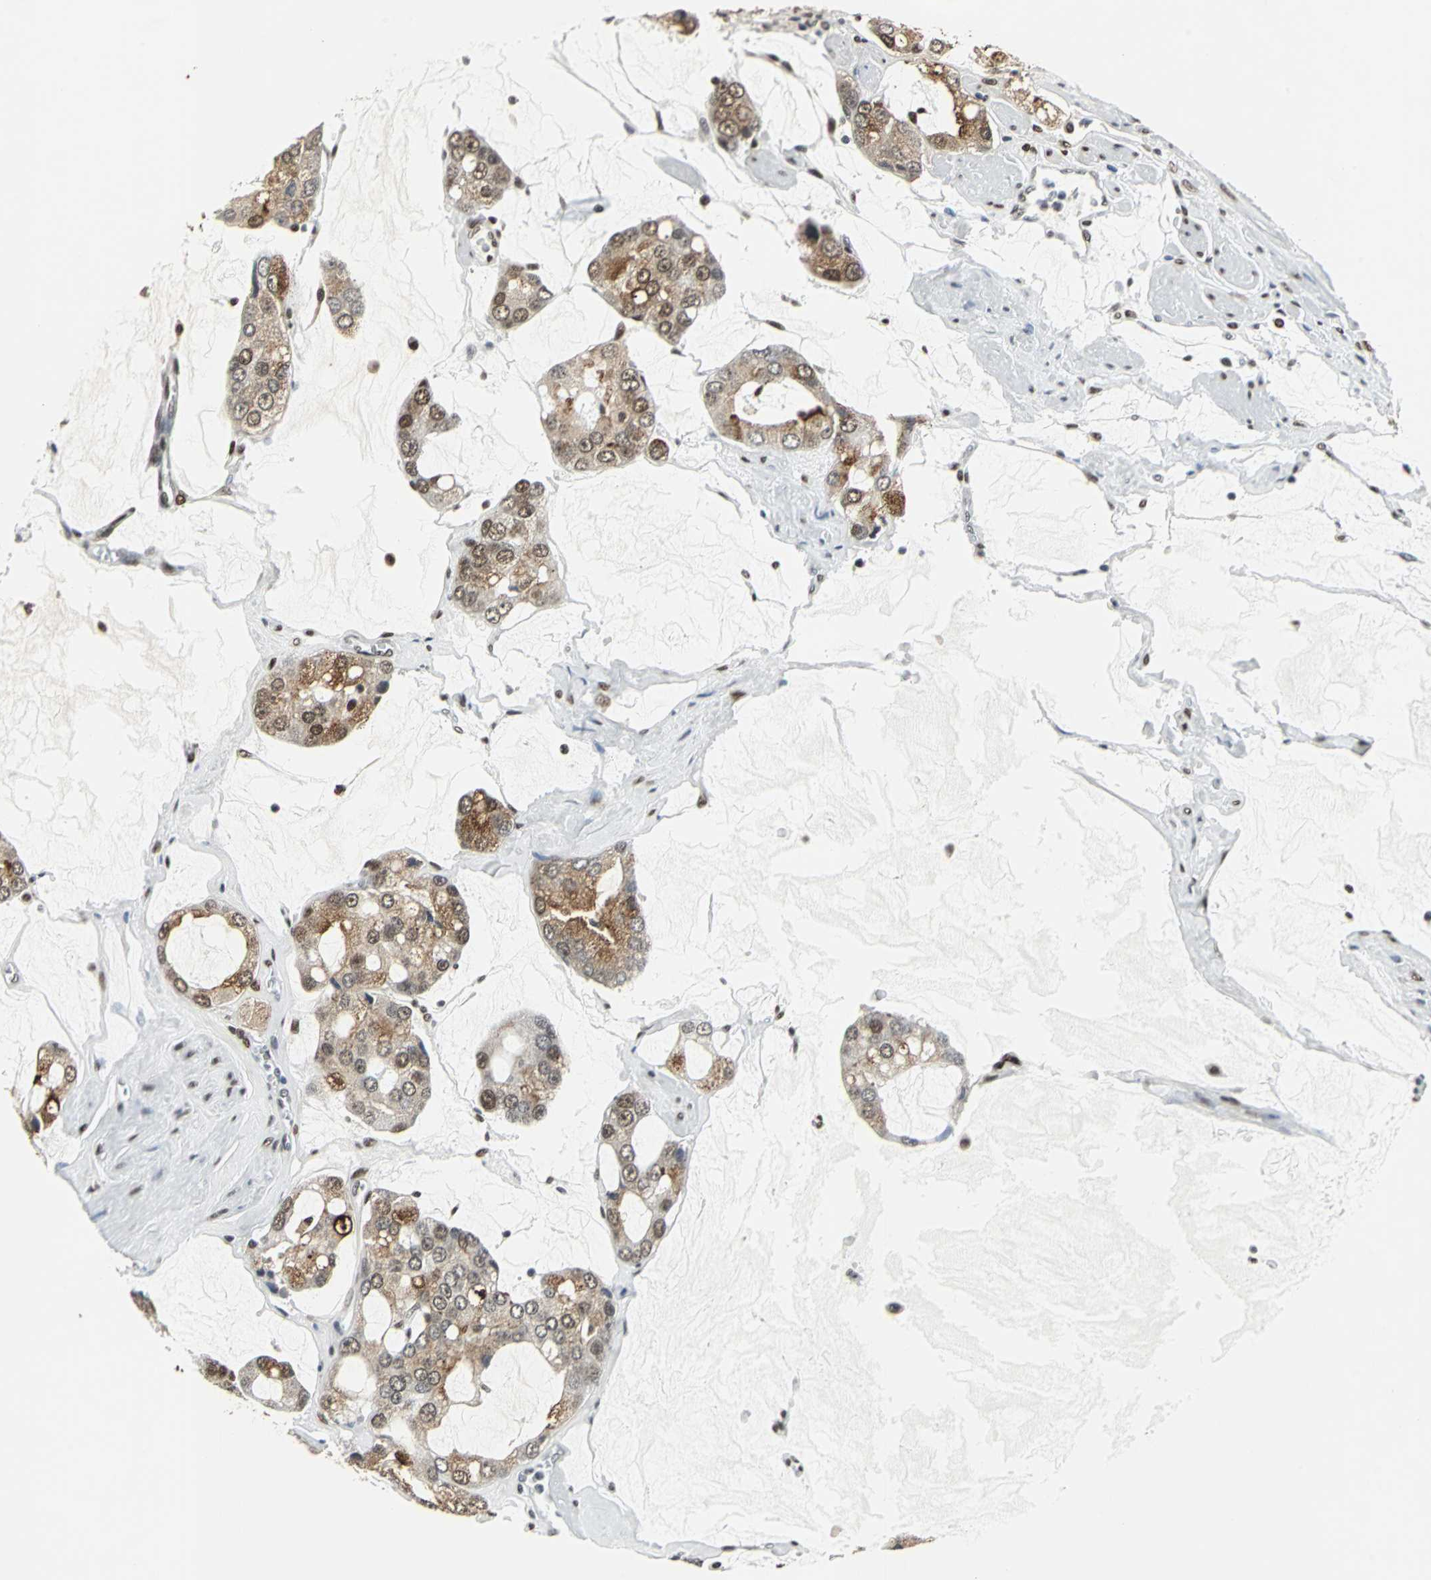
{"staining": {"intensity": "moderate", "quantity": ">75%", "location": "cytoplasmic/membranous,nuclear"}, "tissue": "prostate cancer", "cell_type": "Tumor cells", "image_type": "cancer", "snomed": [{"axis": "morphology", "description": "Adenocarcinoma, High grade"}, {"axis": "topography", "description": "Prostate"}], "caption": "This histopathology image exhibits immunohistochemistry staining of adenocarcinoma (high-grade) (prostate), with medium moderate cytoplasmic/membranous and nuclear staining in about >75% of tumor cells.", "gene": "HDAC2", "patient": {"sex": "male", "age": 67}}